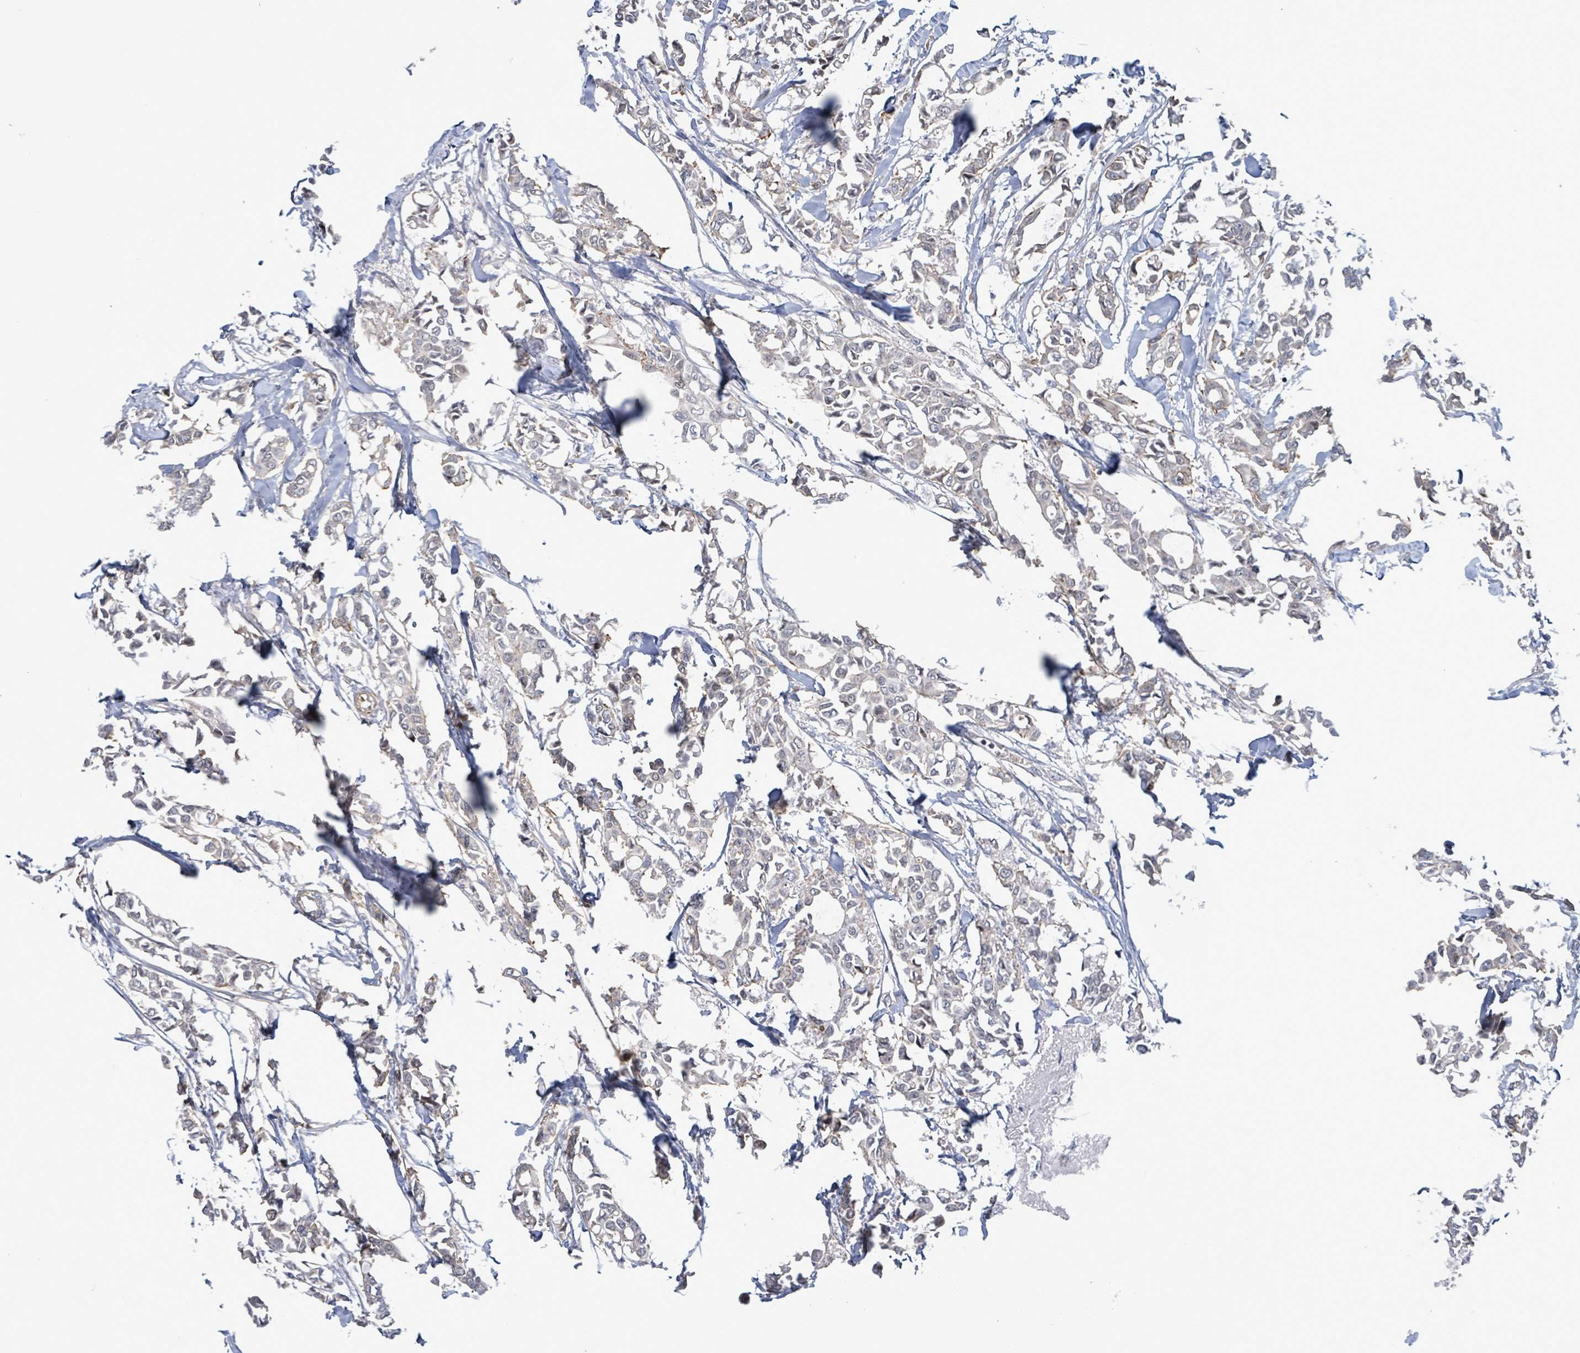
{"staining": {"intensity": "negative", "quantity": "none", "location": "none"}, "tissue": "breast cancer", "cell_type": "Tumor cells", "image_type": "cancer", "snomed": [{"axis": "morphology", "description": "Duct carcinoma"}, {"axis": "topography", "description": "Breast"}], "caption": "Breast cancer was stained to show a protein in brown. There is no significant expression in tumor cells. The staining is performed using DAB brown chromogen with nuclei counter-stained in using hematoxylin.", "gene": "DMRTC1B", "patient": {"sex": "female", "age": 41}}